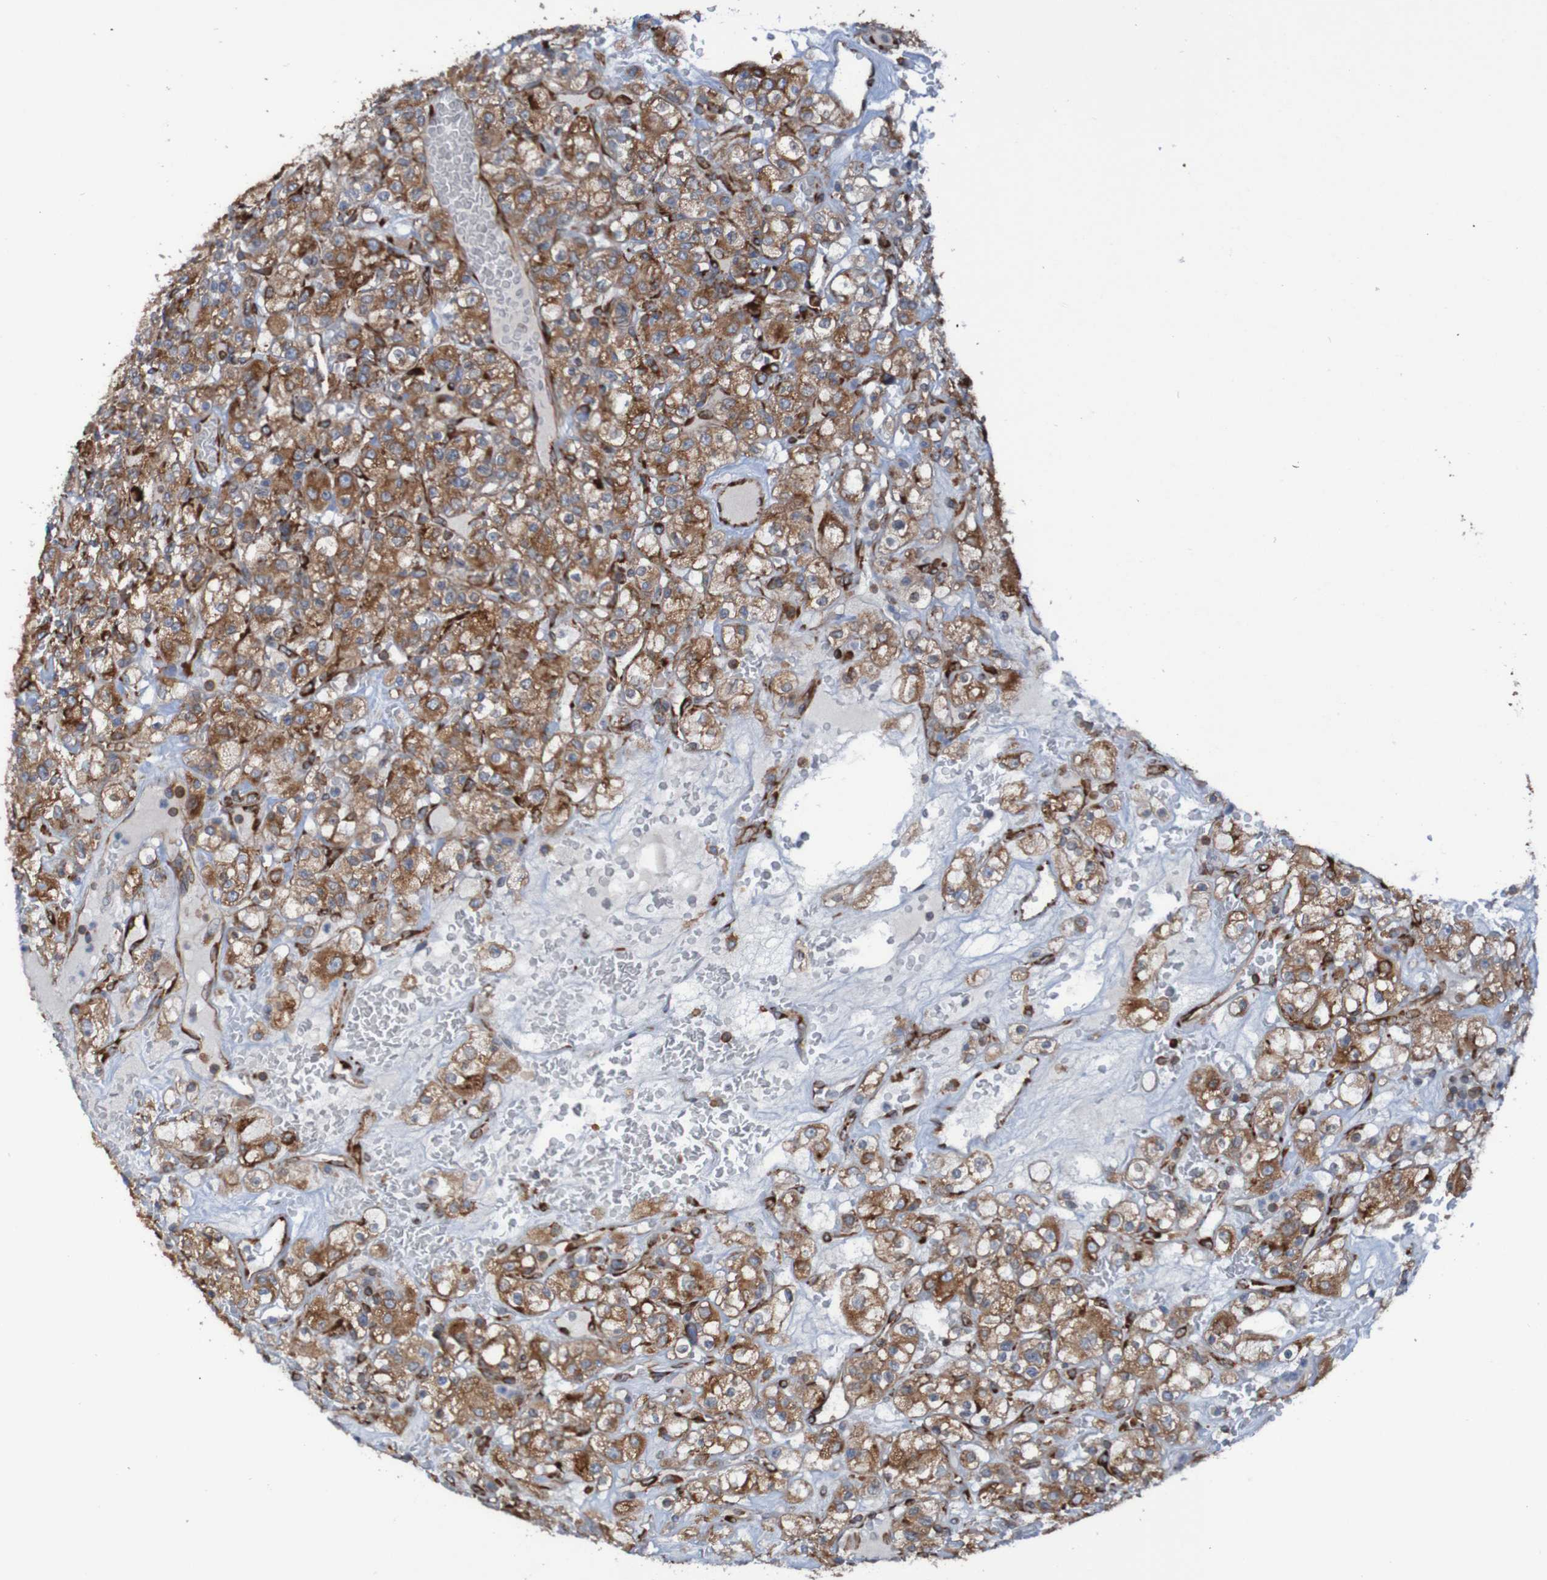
{"staining": {"intensity": "moderate", "quantity": ">75%", "location": "cytoplasmic/membranous"}, "tissue": "renal cancer", "cell_type": "Tumor cells", "image_type": "cancer", "snomed": [{"axis": "morphology", "description": "Normal tissue, NOS"}, {"axis": "morphology", "description": "Adenocarcinoma, NOS"}, {"axis": "topography", "description": "Kidney"}], "caption": "An image showing moderate cytoplasmic/membranous positivity in about >75% of tumor cells in renal cancer (adenocarcinoma), as visualized by brown immunohistochemical staining.", "gene": "RPL10", "patient": {"sex": "female", "age": 72}}